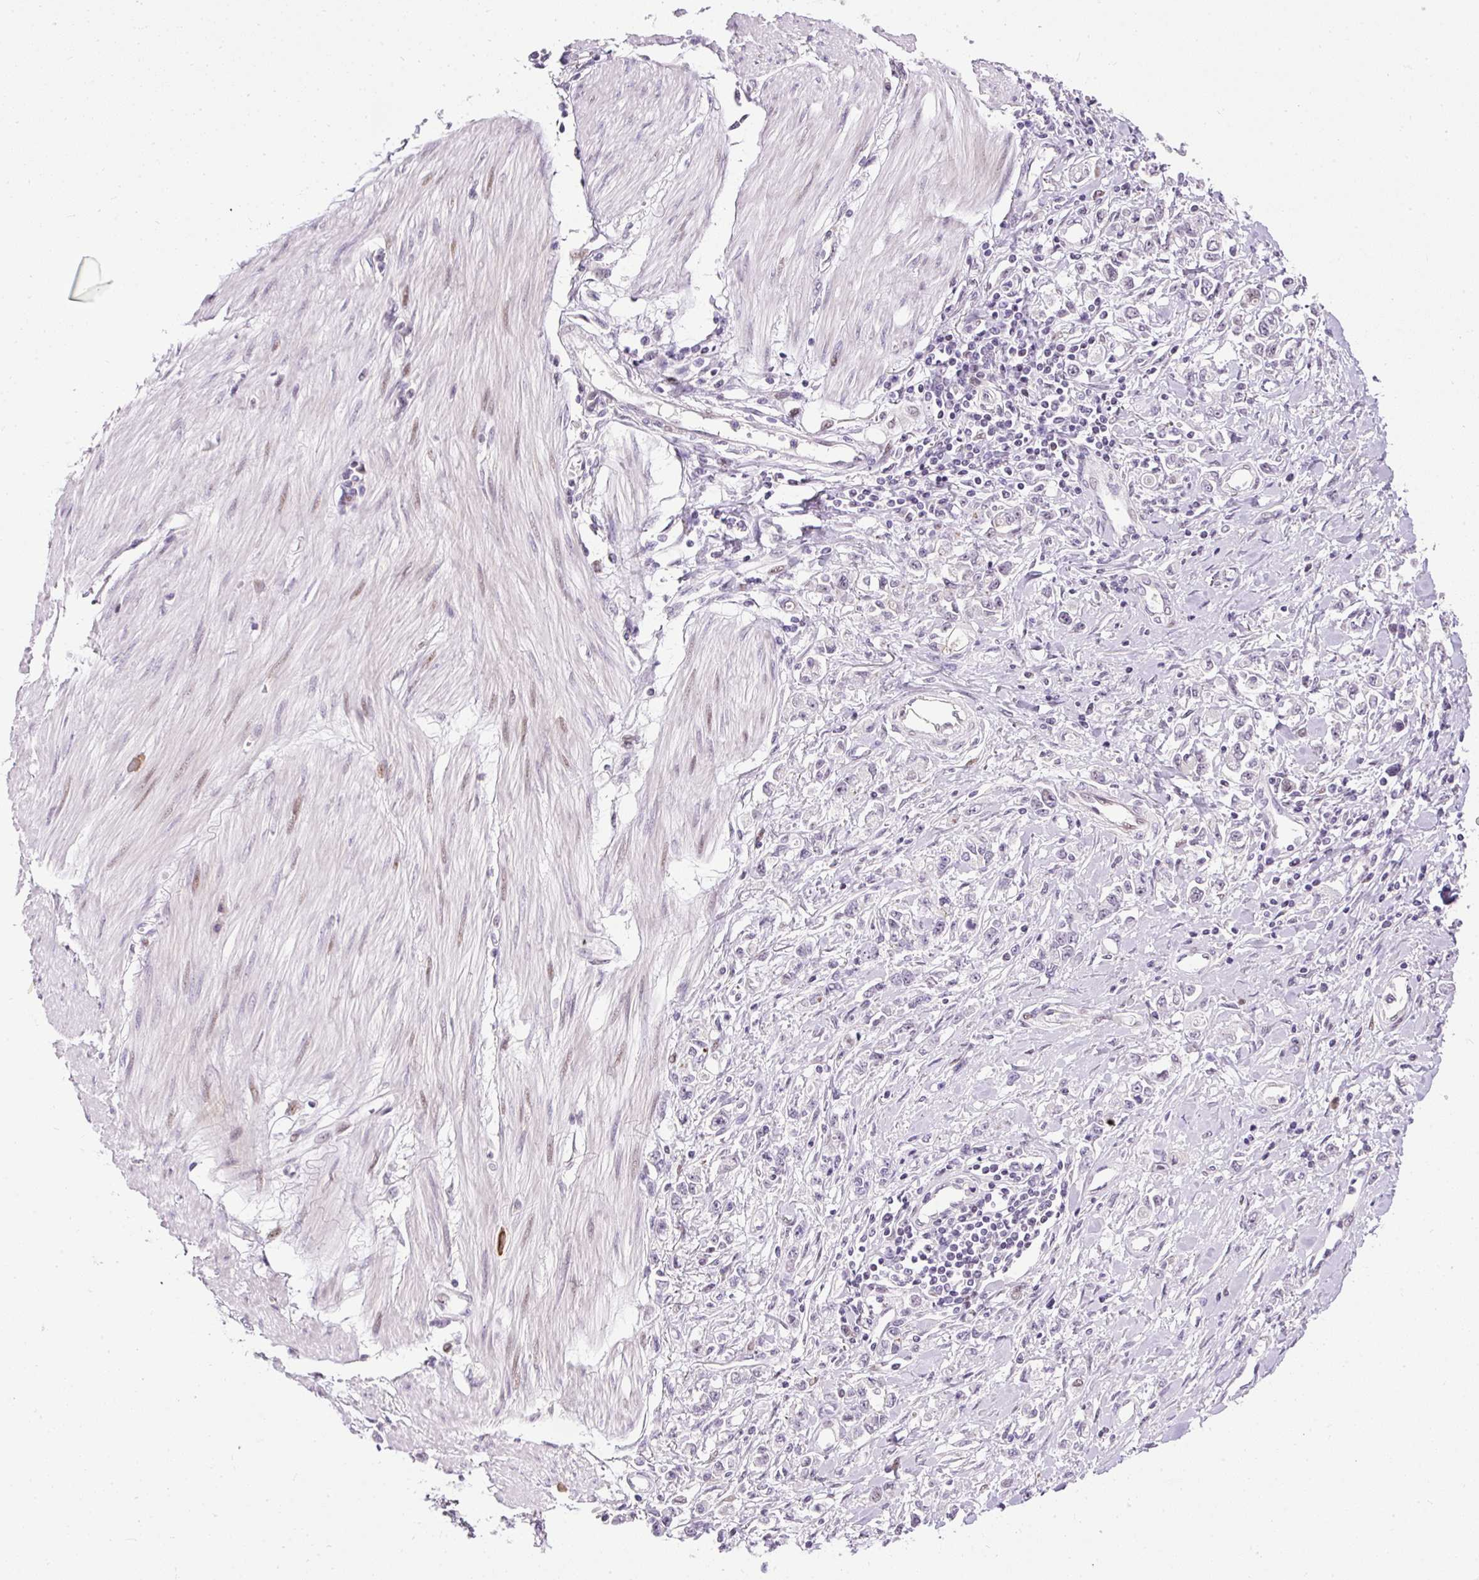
{"staining": {"intensity": "moderate", "quantity": "<25%", "location": "nuclear"}, "tissue": "stomach cancer", "cell_type": "Tumor cells", "image_type": "cancer", "snomed": [{"axis": "morphology", "description": "Adenocarcinoma, NOS"}, {"axis": "topography", "description": "Stomach"}], "caption": "Stomach adenocarcinoma stained with DAB (3,3'-diaminobenzidine) immunohistochemistry (IHC) displays low levels of moderate nuclear staining in about <25% of tumor cells. Using DAB (3,3'-diaminobenzidine) (brown) and hematoxylin (blue) stains, captured at high magnification using brightfield microscopy.", "gene": "ARHGEF18", "patient": {"sex": "female", "age": 76}}